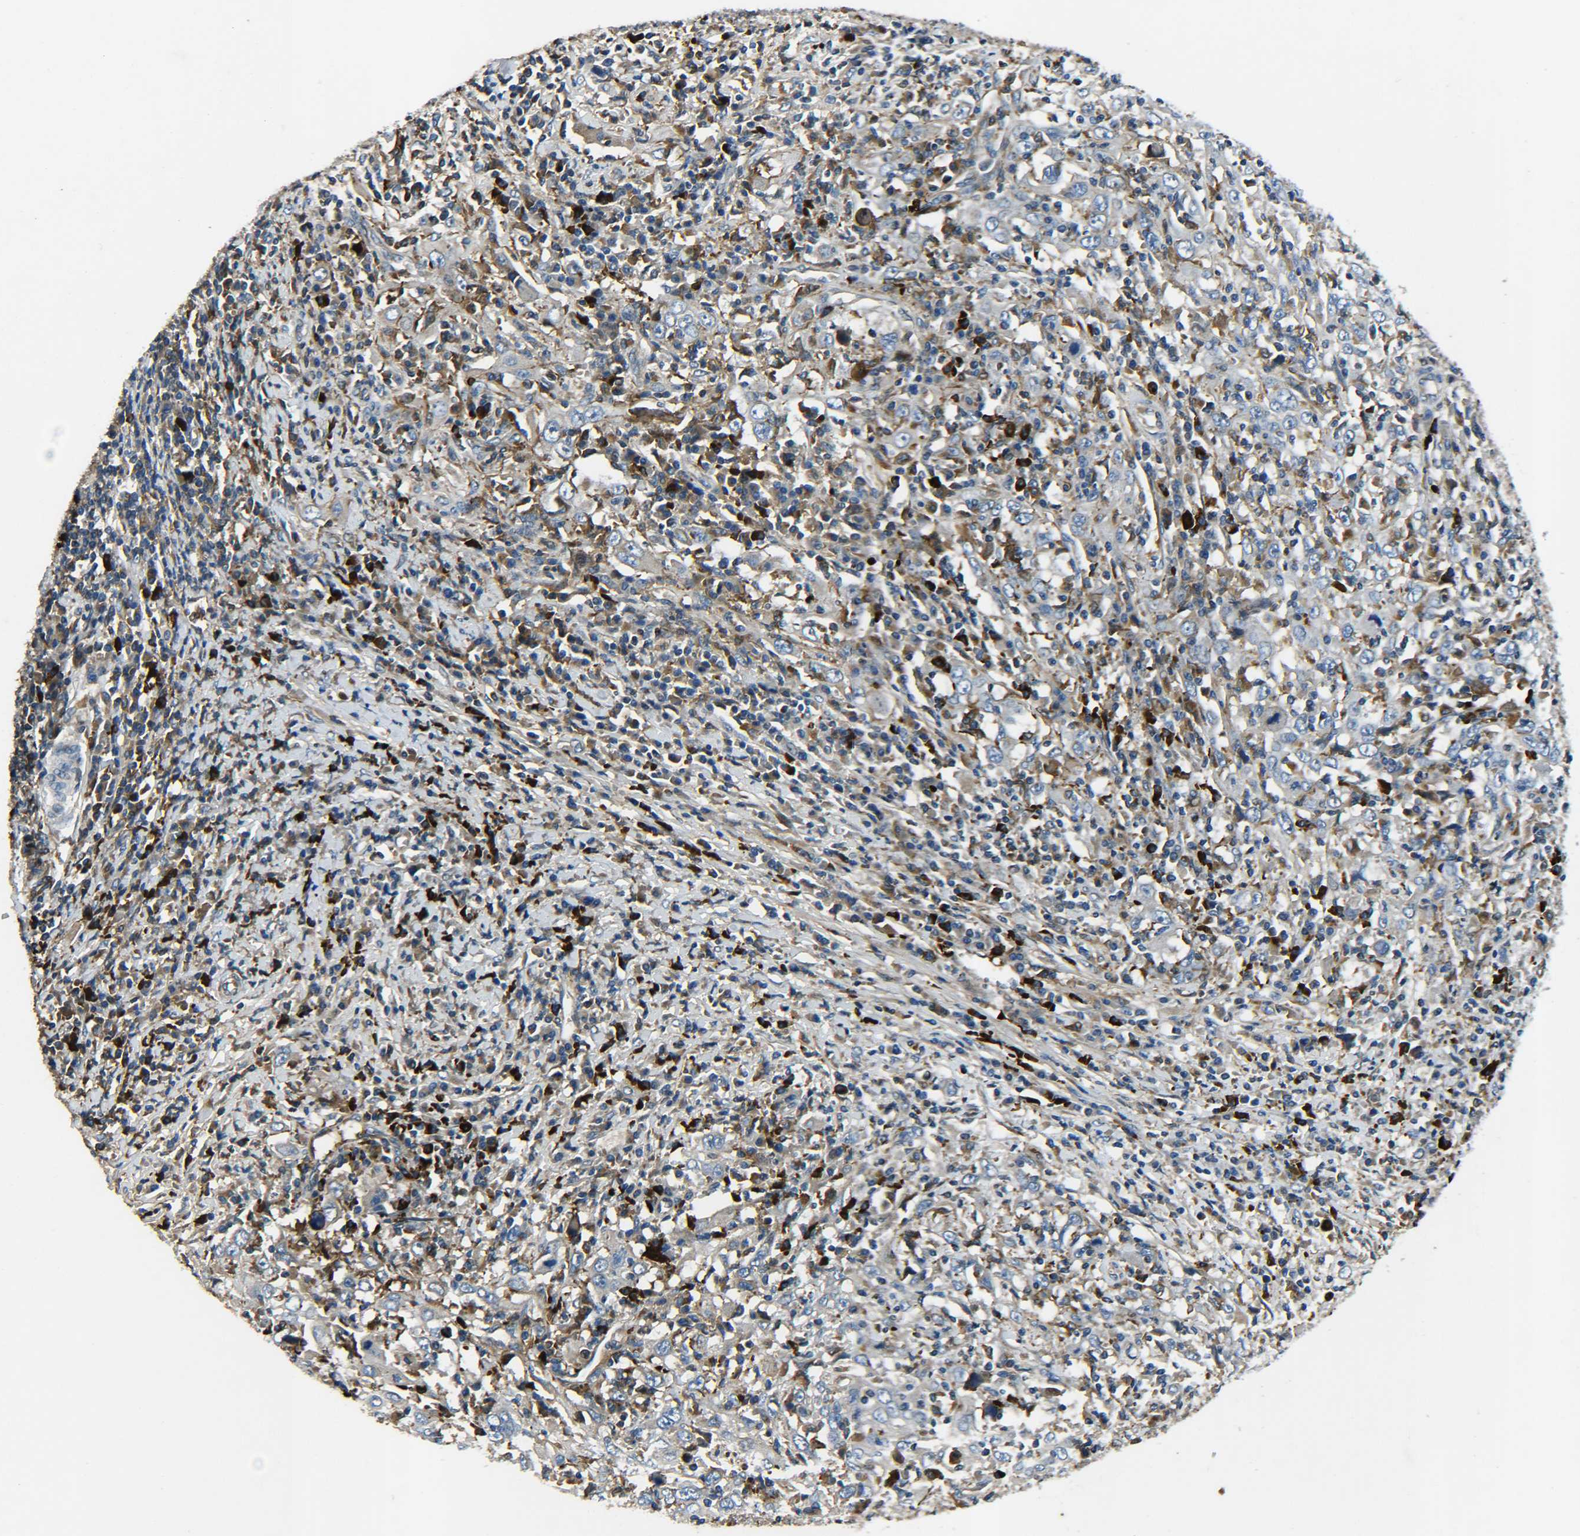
{"staining": {"intensity": "moderate", "quantity": ">75%", "location": "cytoplasmic/membranous"}, "tissue": "cervical cancer", "cell_type": "Tumor cells", "image_type": "cancer", "snomed": [{"axis": "morphology", "description": "Squamous cell carcinoma, NOS"}, {"axis": "topography", "description": "Cervix"}], "caption": "This is an image of immunohistochemistry (IHC) staining of squamous cell carcinoma (cervical), which shows moderate expression in the cytoplasmic/membranous of tumor cells.", "gene": "RAB1B", "patient": {"sex": "female", "age": 46}}